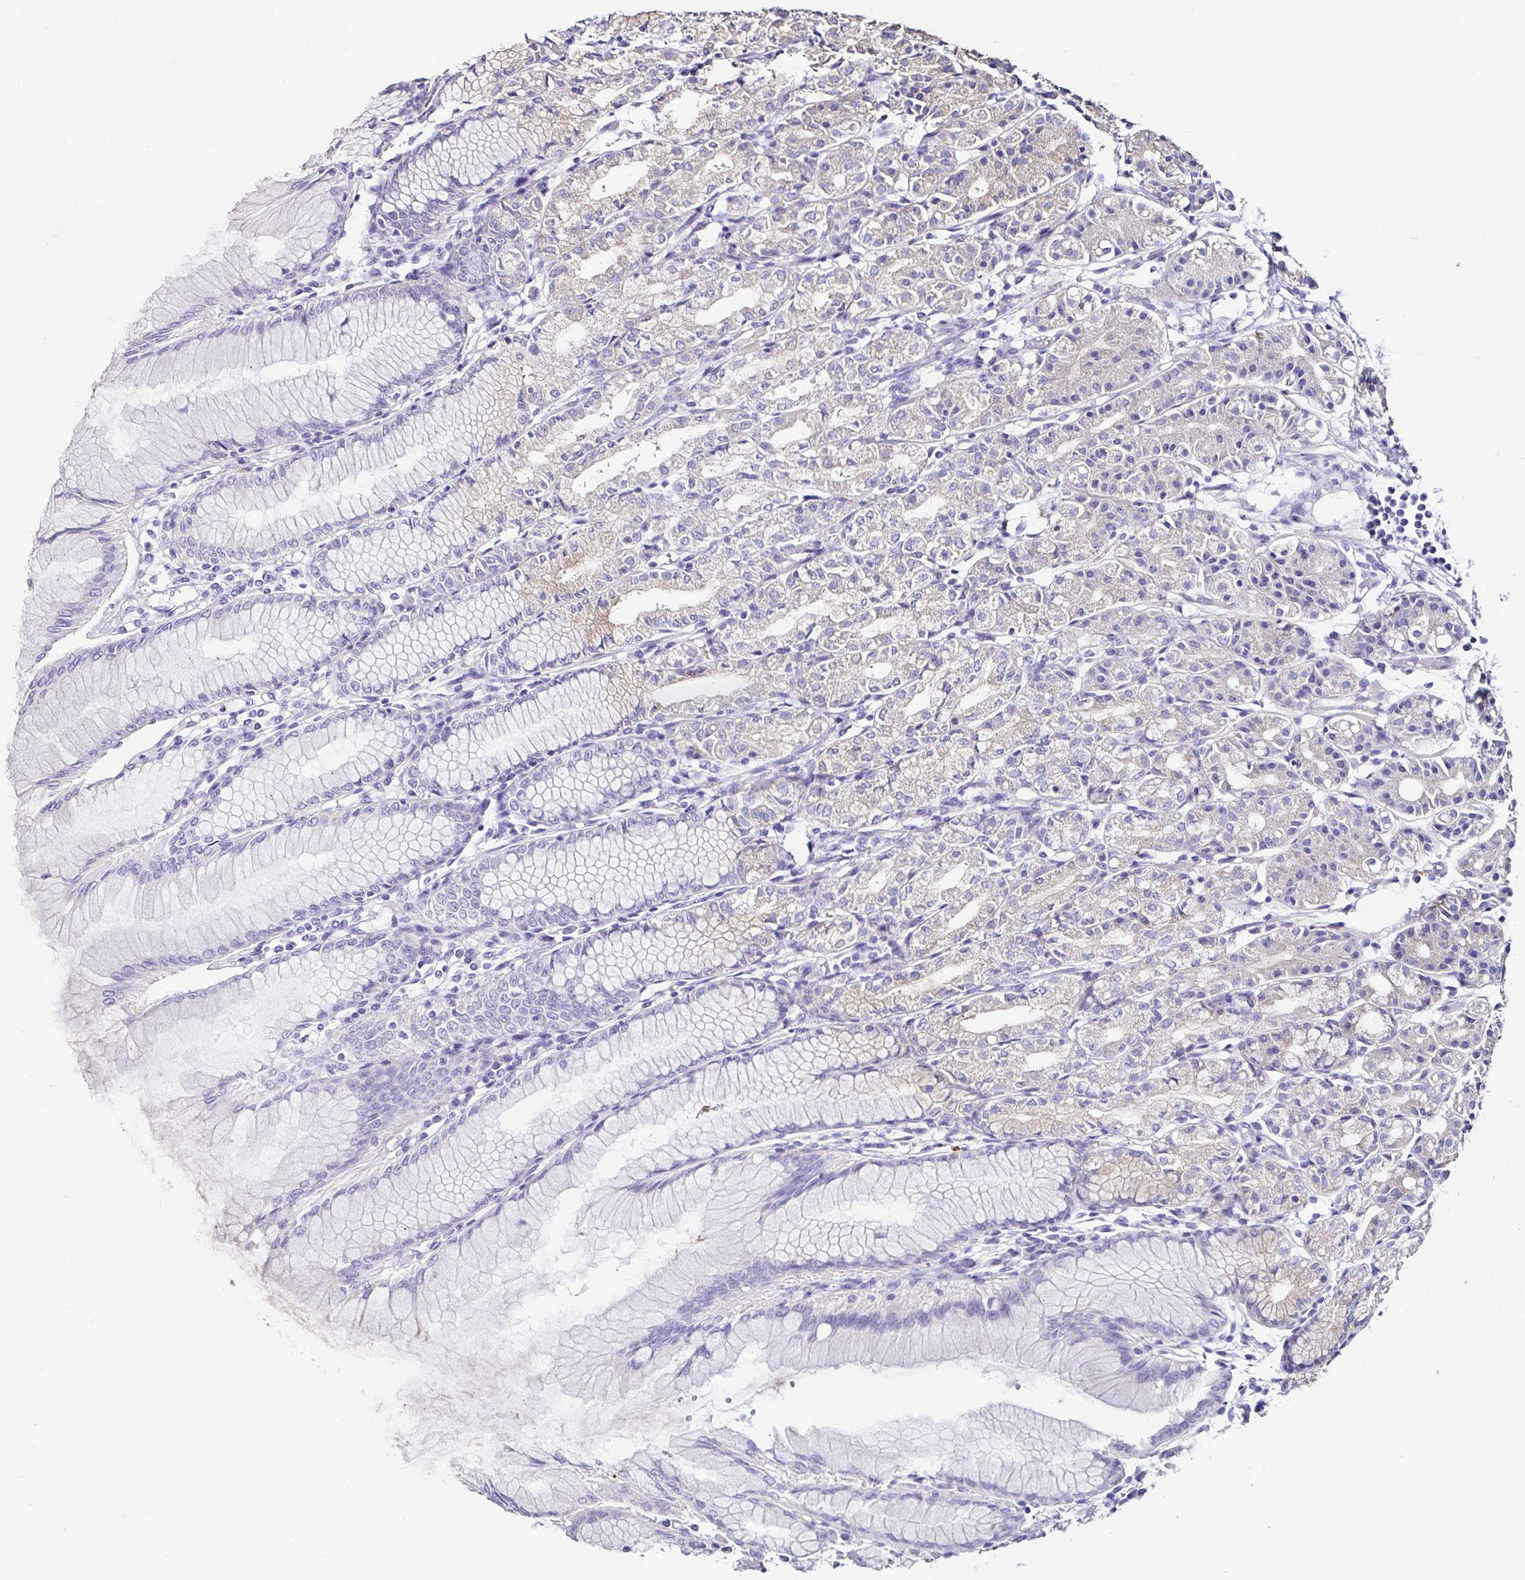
{"staining": {"intensity": "weak", "quantity": "<25%", "location": "cytoplasmic/membranous"}, "tissue": "stomach", "cell_type": "Glandular cells", "image_type": "normal", "snomed": [{"axis": "morphology", "description": "Normal tissue, NOS"}, {"axis": "topography", "description": "Stomach"}], "caption": "IHC photomicrograph of normal human stomach stained for a protein (brown), which shows no staining in glandular cells.", "gene": "TMPRSS11E", "patient": {"sex": "female", "age": 57}}